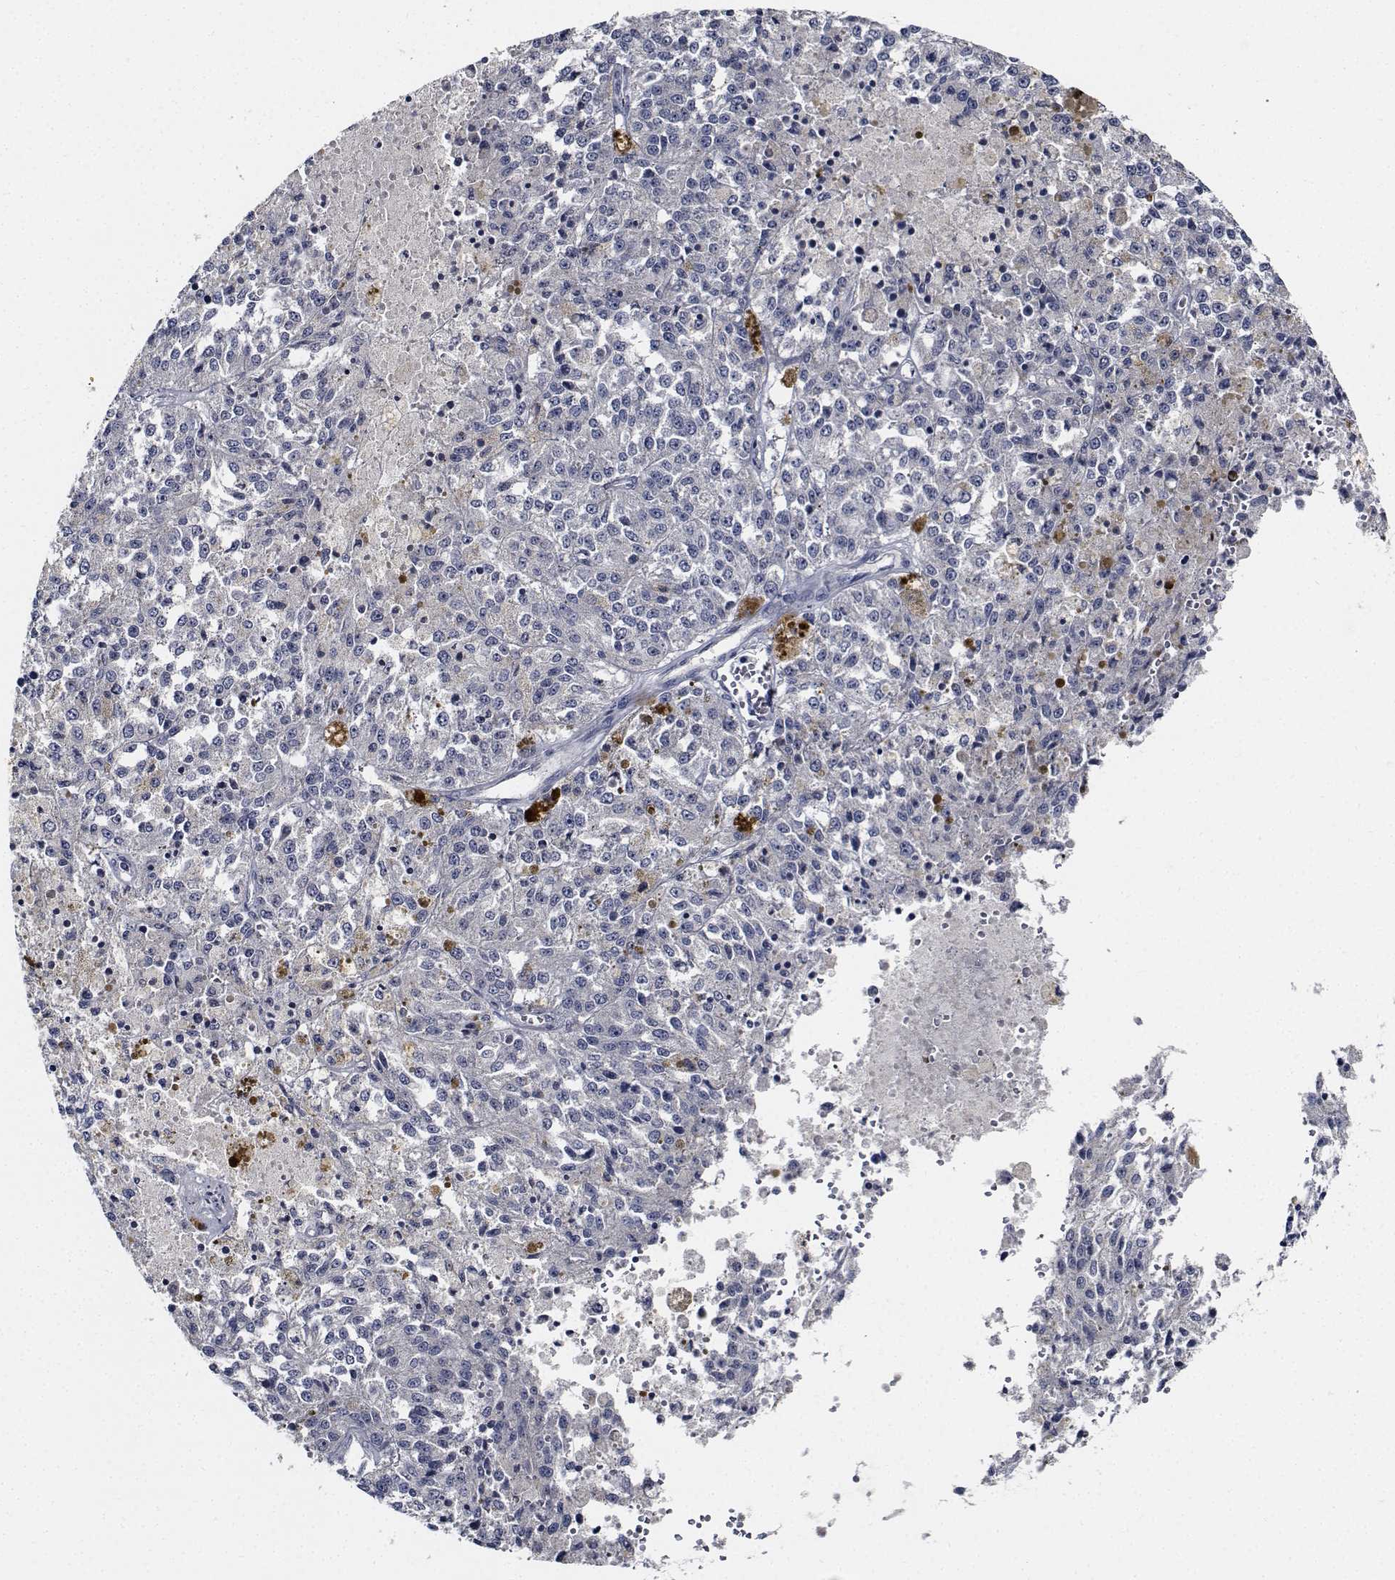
{"staining": {"intensity": "negative", "quantity": "none", "location": "none"}, "tissue": "melanoma", "cell_type": "Tumor cells", "image_type": "cancer", "snomed": [{"axis": "morphology", "description": "Malignant melanoma, Metastatic site"}, {"axis": "topography", "description": "Lymph node"}], "caption": "Photomicrograph shows no significant protein positivity in tumor cells of malignant melanoma (metastatic site).", "gene": "NVL", "patient": {"sex": "female", "age": 64}}